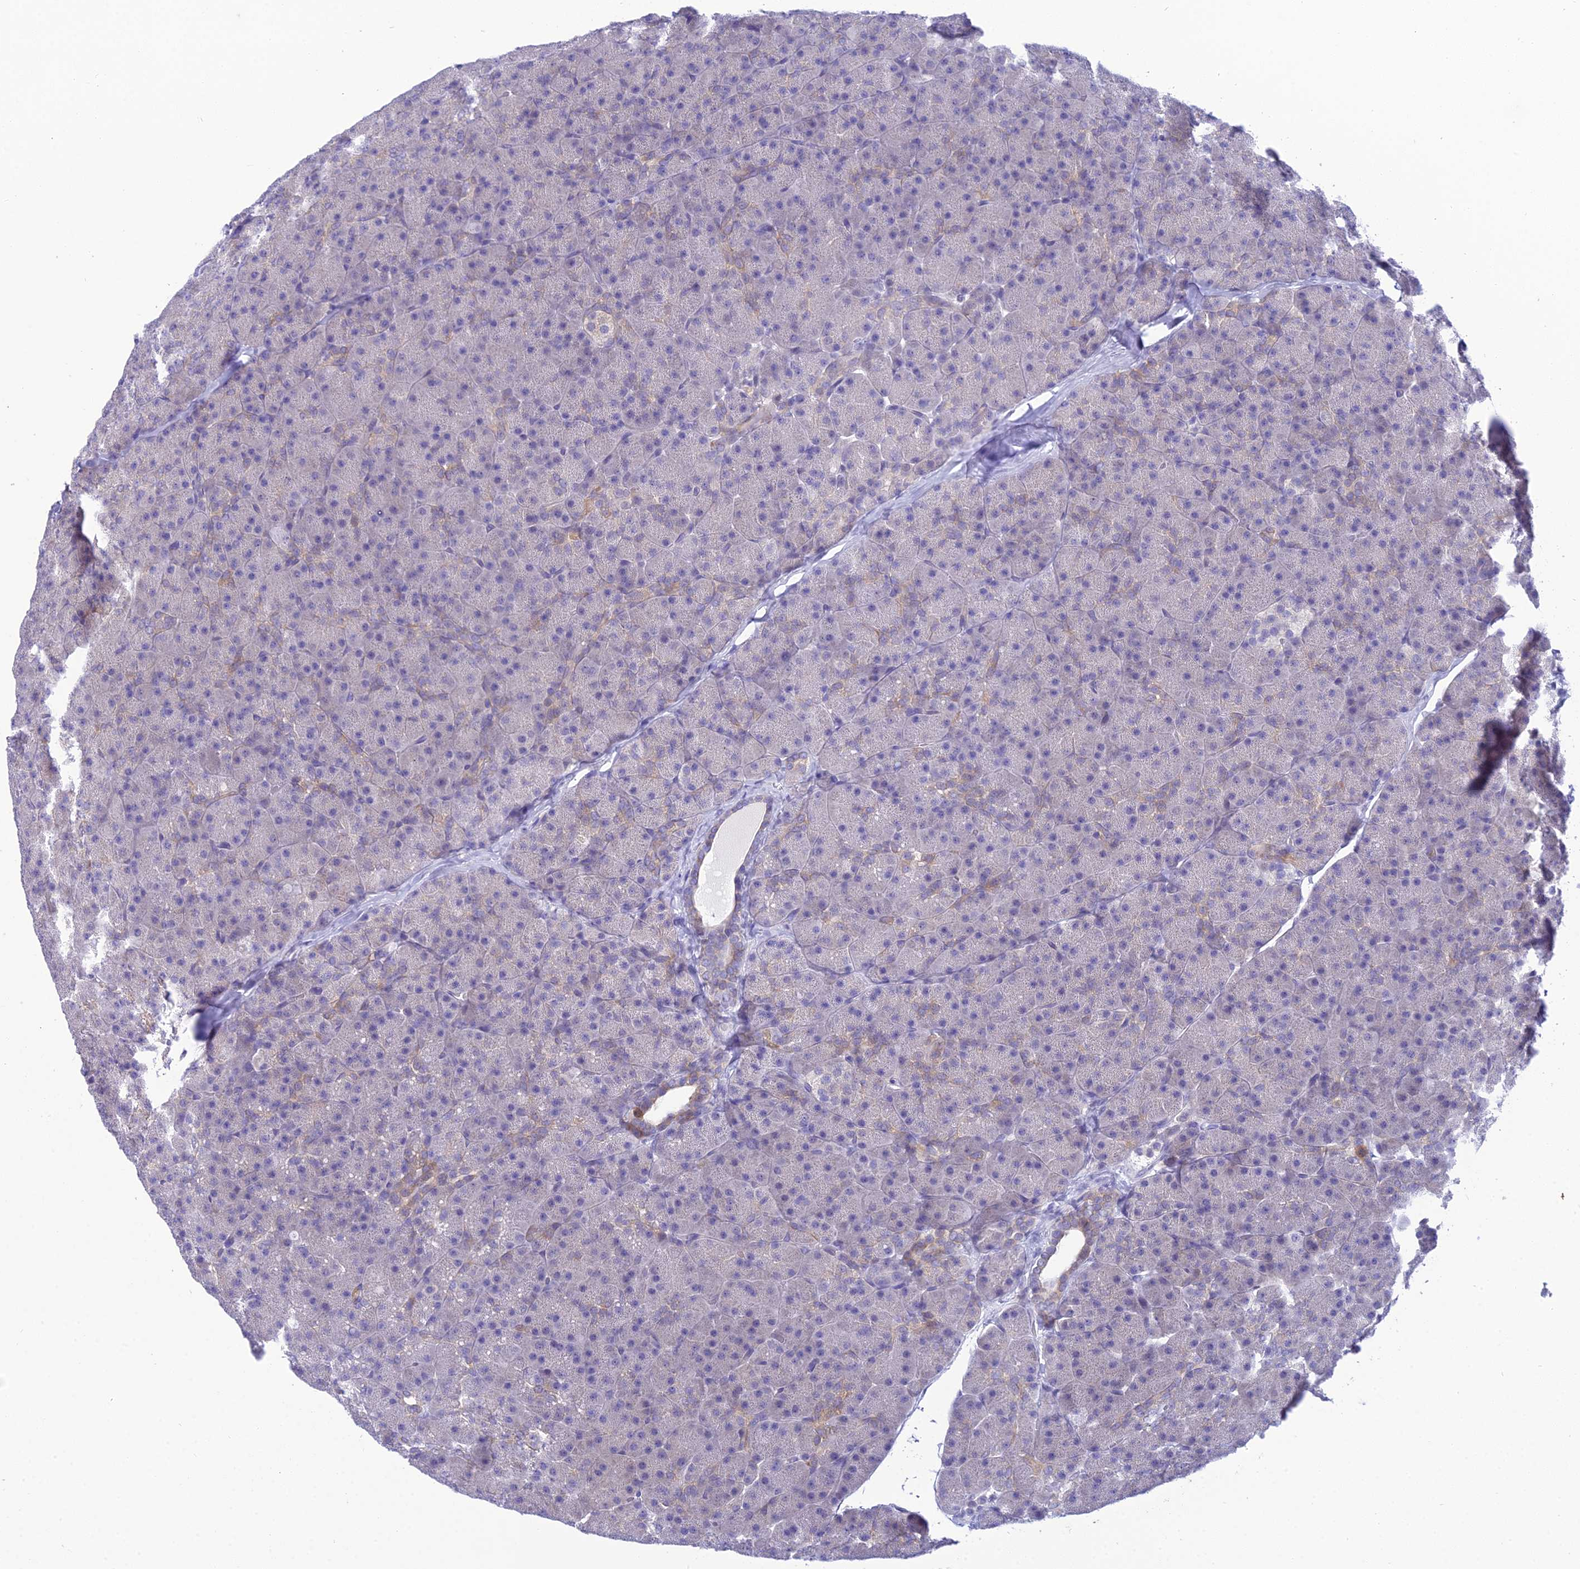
{"staining": {"intensity": "negative", "quantity": "none", "location": "none"}, "tissue": "pancreas", "cell_type": "Exocrine glandular cells", "image_type": "normal", "snomed": [{"axis": "morphology", "description": "Normal tissue, NOS"}, {"axis": "topography", "description": "Pancreas"}], "caption": "Pancreas was stained to show a protein in brown. There is no significant expression in exocrine glandular cells. The staining is performed using DAB (3,3'-diaminobenzidine) brown chromogen with nuclei counter-stained in using hematoxylin.", "gene": "ZMIZ1", "patient": {"sex": "male", "age": 36}}